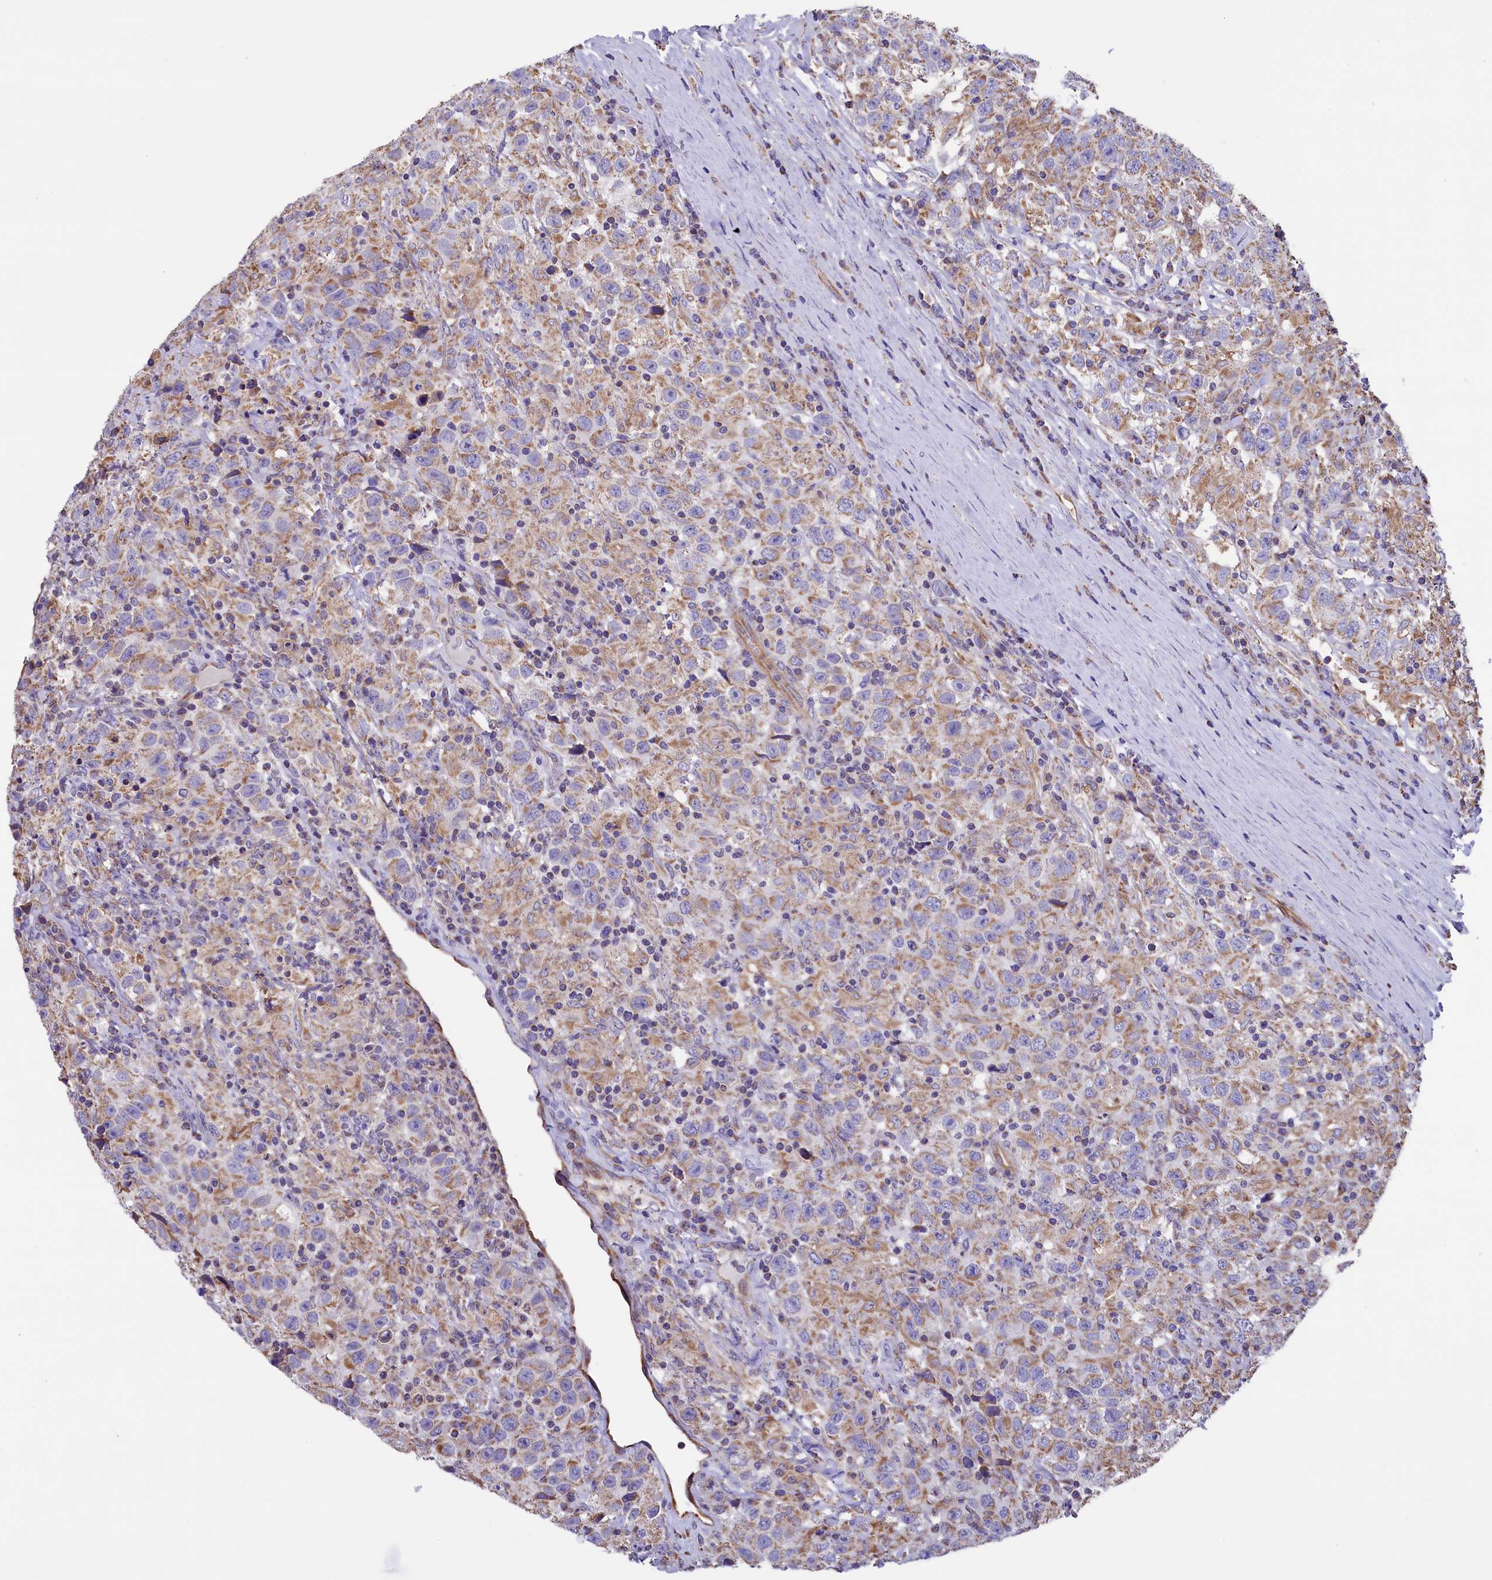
{"staining": {"intensity": "weak", "quantity": ">75%", "location": "cytoplasmic/membranous"}, "tissue": "testis cancer", "cell_type": "Tumor cells", "image_type": "cancer", "snomed": [{"axis": "morphology", "description": "Seminoma, NOS"}, {"axis": "topography", "description": "Testis"}], "caption": "Immunohistochemistry (IHC) histopathology image of human testis cancer (seminoma) stained for a protein (brown), which displays low levels of weak cytoplasmic/membranous staining in about >75% of tumor cells.", "gene": "GATB", "patient": {"sex": "male", "age": 41}}